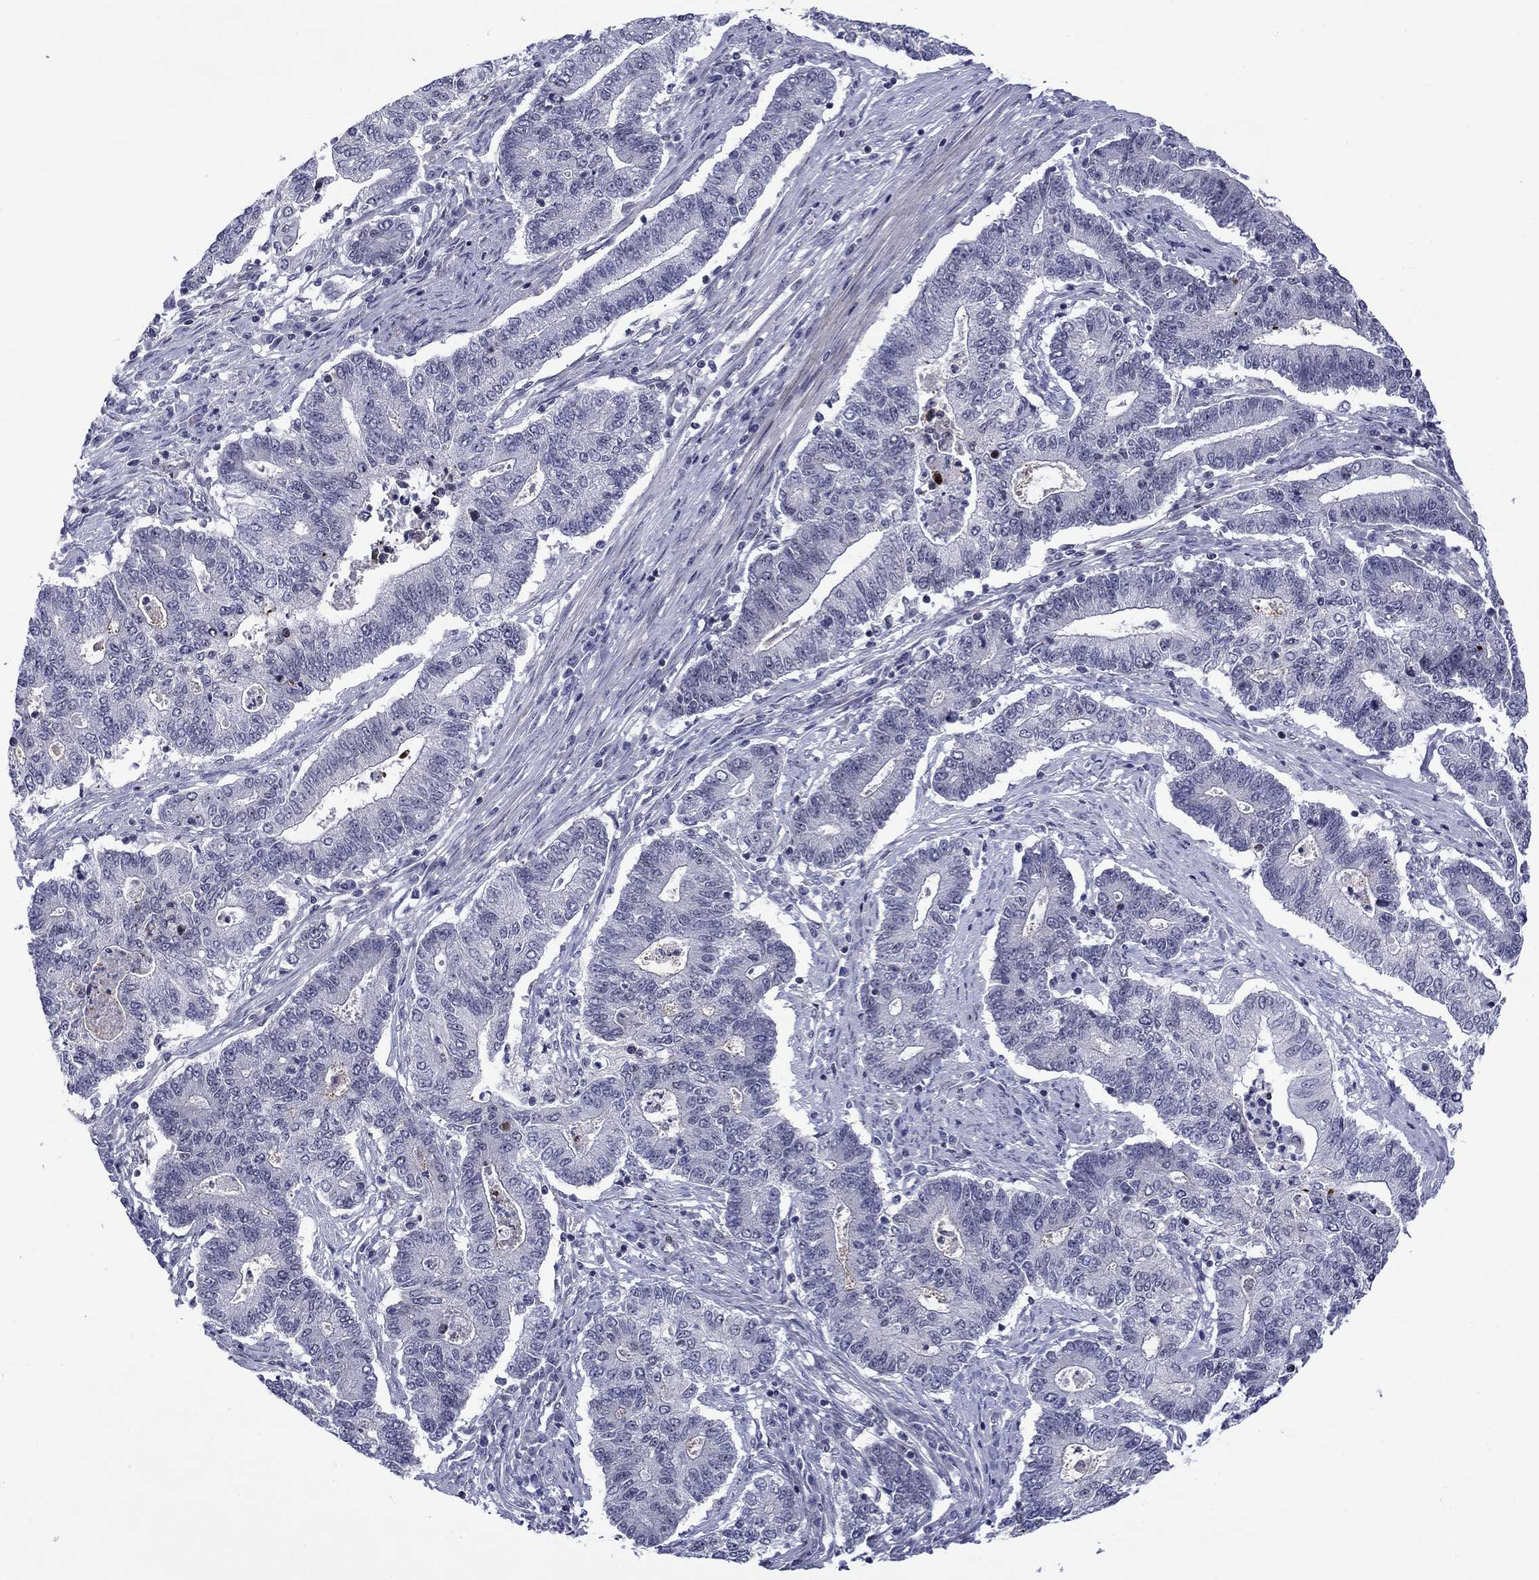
{"staining": {"intensity": "negative", "quantity": "none", "location": "none"}, "tissue": "endometrial cancer", "cell_type": "Tumor cells", "image_type": "cancer", "snomed": [{"axis": "morphology", "description": "Adenocarcinoma, NOS"}, {"axis": "topography", "description": "Uterus"}, {"axis": "topography", "description": "Endometrium"}], "caption": "This is an IHC image of human endometrial adenocarcinoma. There is no staining in tumor cells.", "gene": "SURF2", "patient": {"sex": "female", "age": 54}}